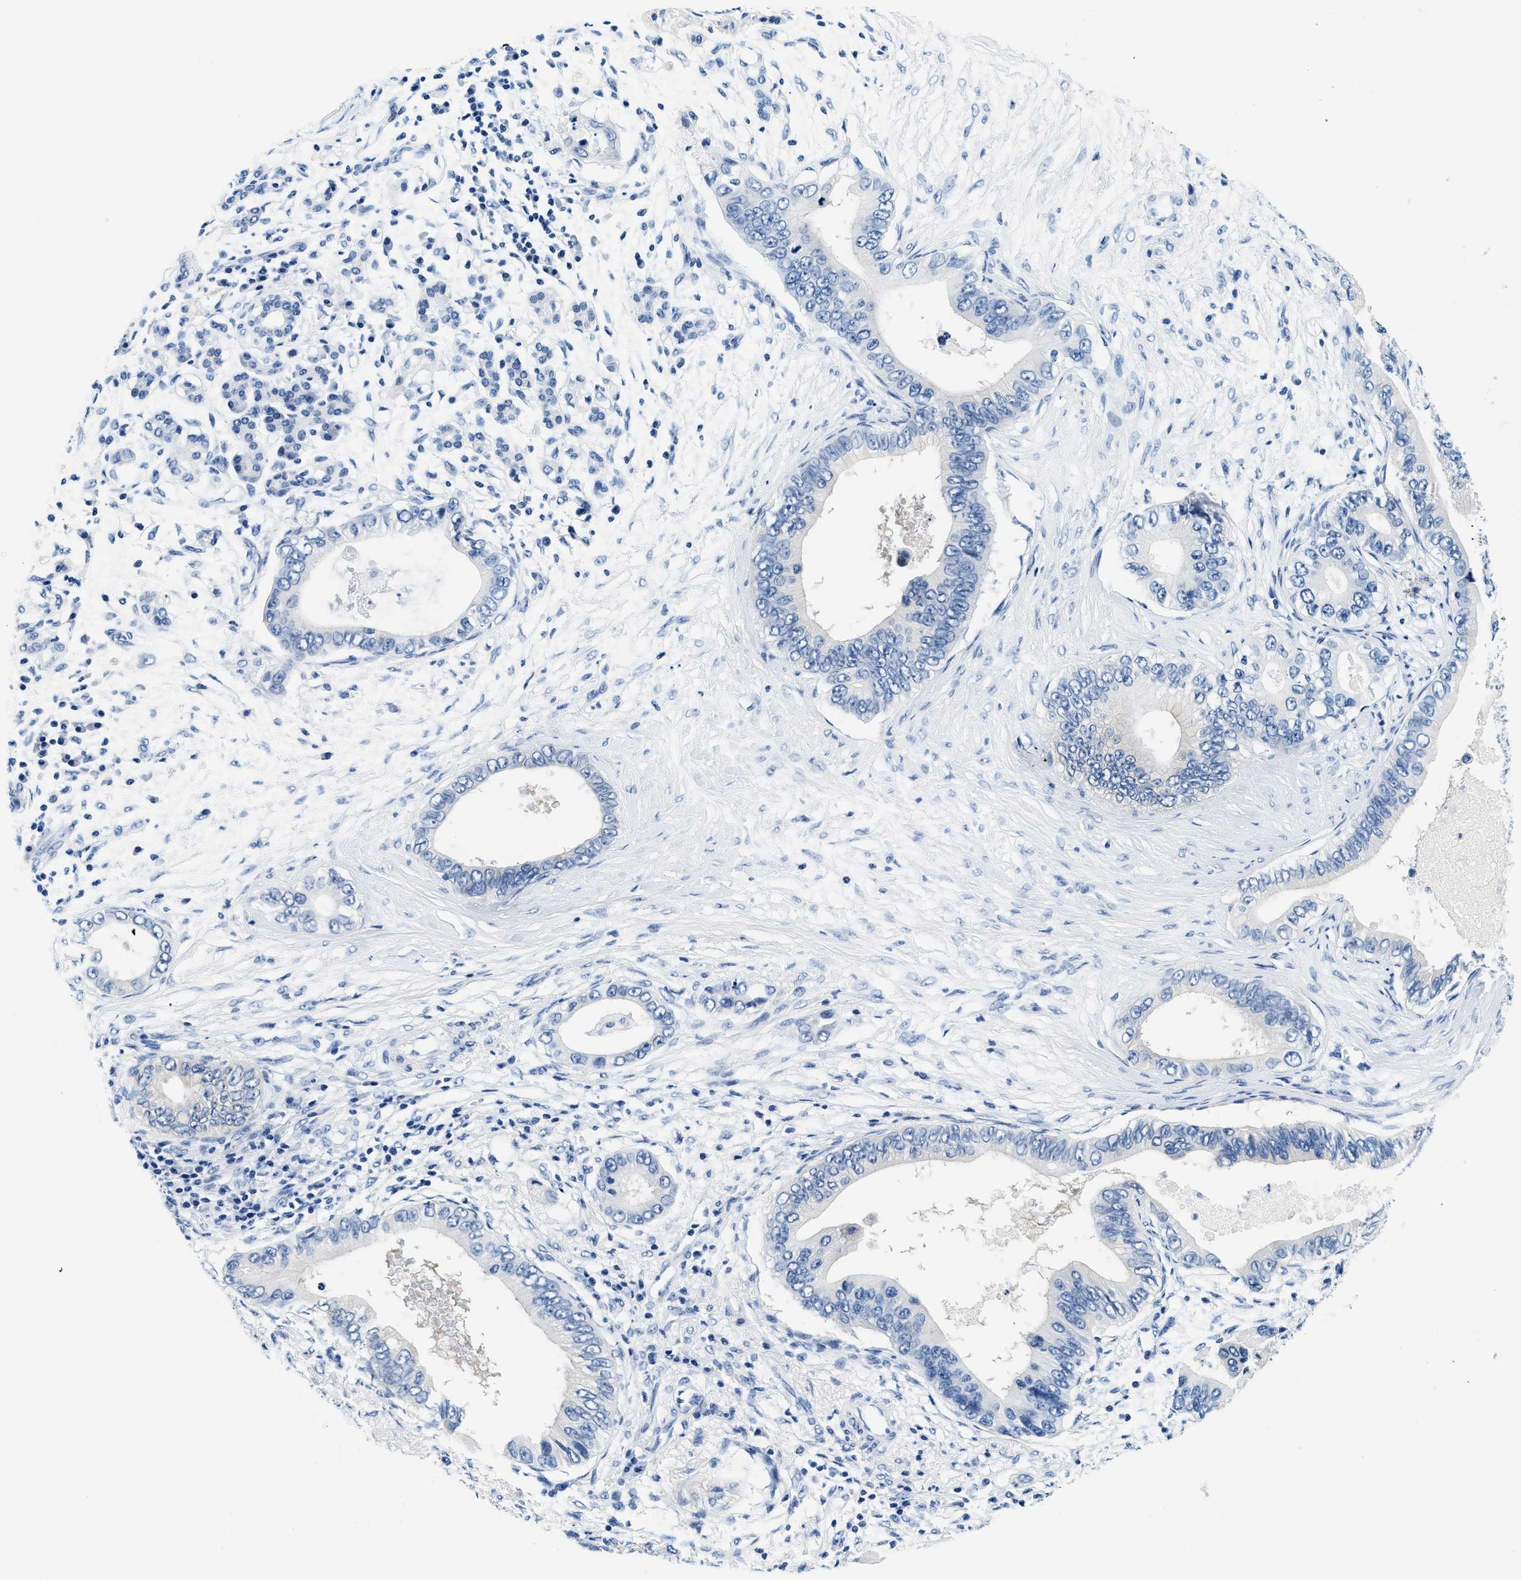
{"staining": {"intensity": "negative", "quantity": "none", "location": "none"}, "tissue": "pancreatic cancer", "cell_type": "Tumor cells", "image_type": "cancer", "snomed": [{"axis": "morphology", "description": "Adenocarcinoma, NOS"}, {"axis": "topography", "description": "Pancreas"}], "caption": "DAB immunohistochemical staining of pancreatic cancer exhibits no significant staining in tumor cells. (Brightfield microscopy of DAB immunohistochemistry at high magnification).", "gene": "GSTM3", "patient": {"sex": "male", "age": 77}}